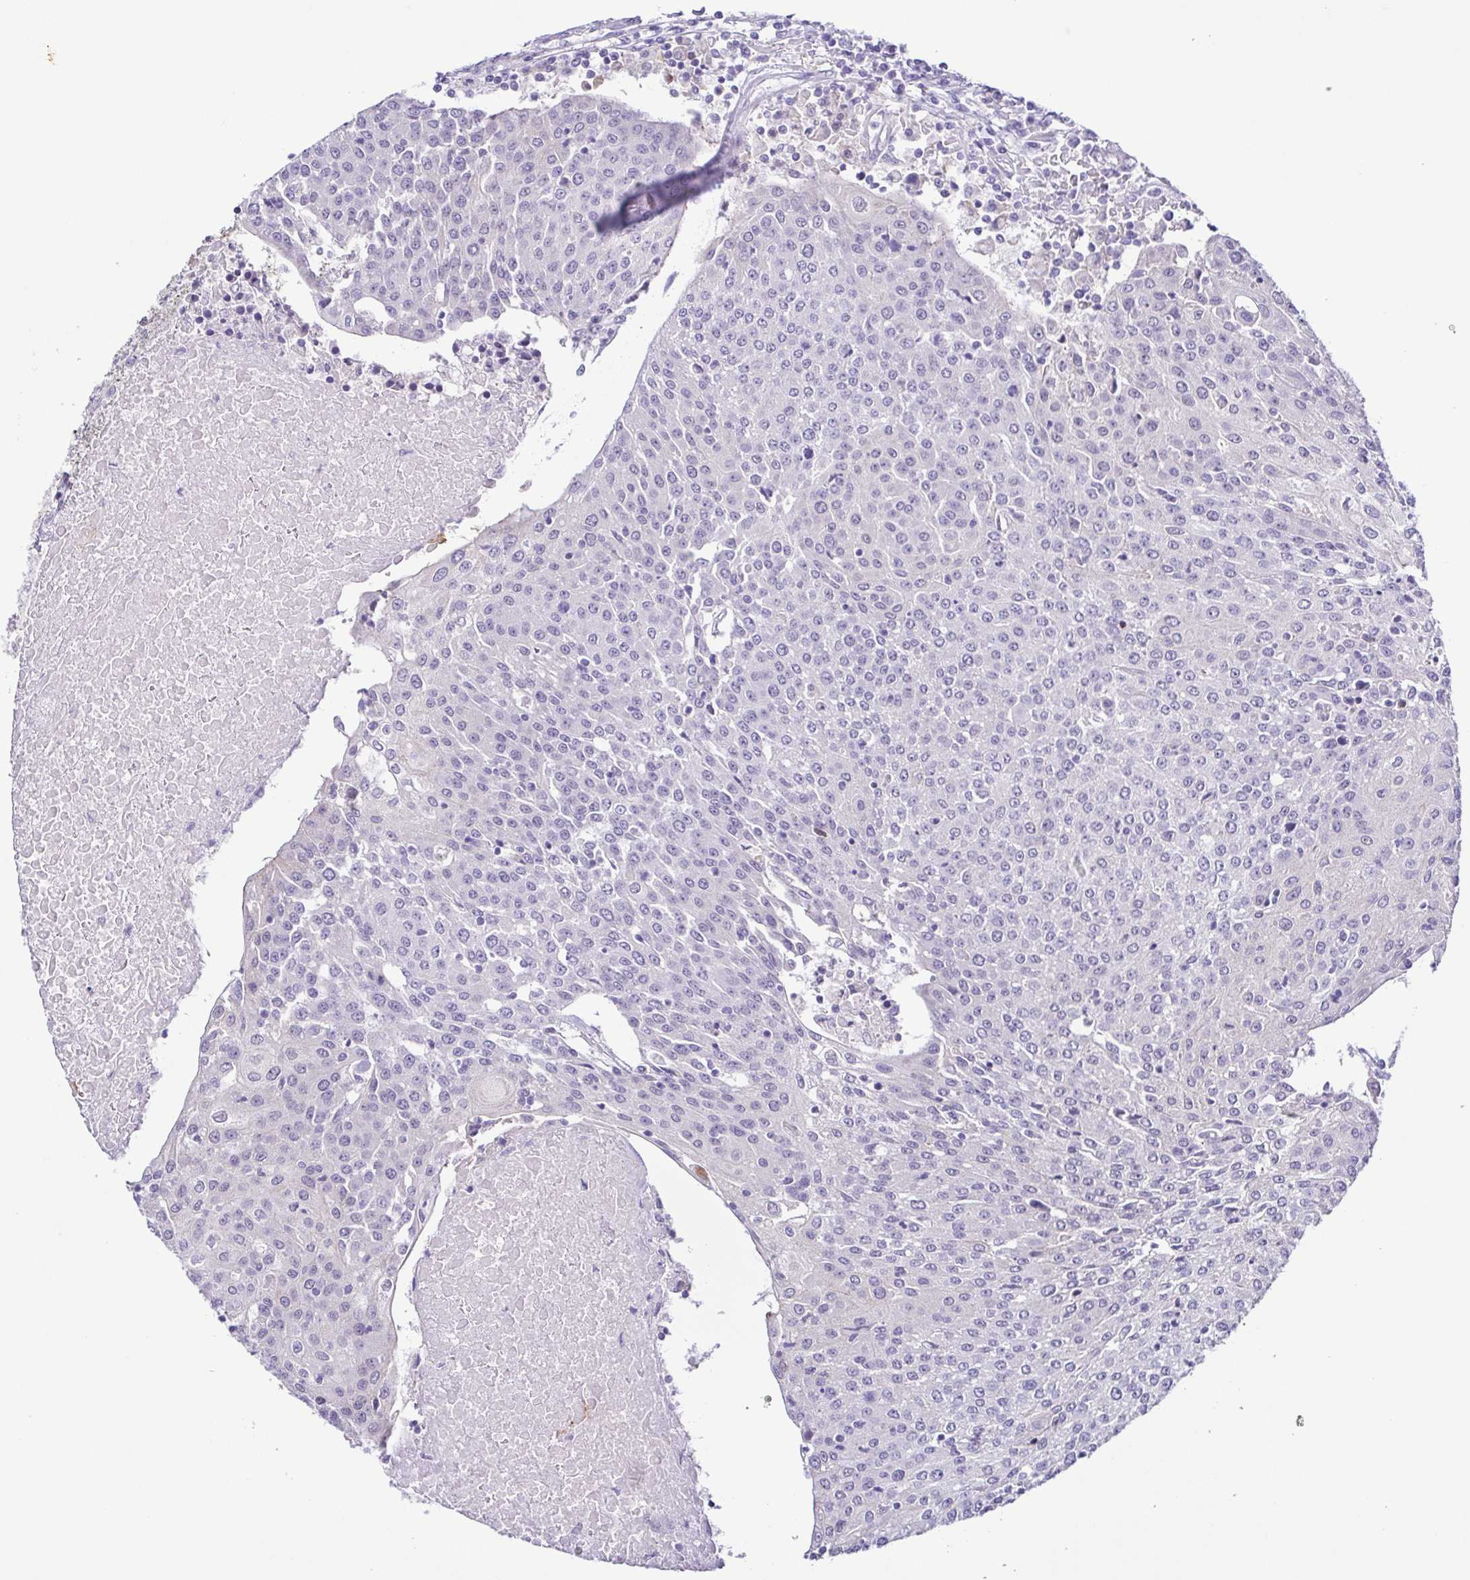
{"staining": {"intensity": "strong", "quantity": "<25%", "location": "cytoplasmic/membranous"}, "tissue": "urothelial cancer", "cell_type": "Tumor cells", "image_type": "cancer", "snomed": [{"axis": "morphology", "description": "Urothelial carcinoma, High grade"}, {"axis": "topography", "description": "Urinary bladder"}], "caption": "Brown immunohistochemical staining in urothelial cancer shows strong cytoplasmic/membranous positivity in about <25% of tumor cells. (DAB = brown stain, brightfield microscopy at high magnification).", "gene": "TERT", "patient": {"sex": "female", "age": 85}}